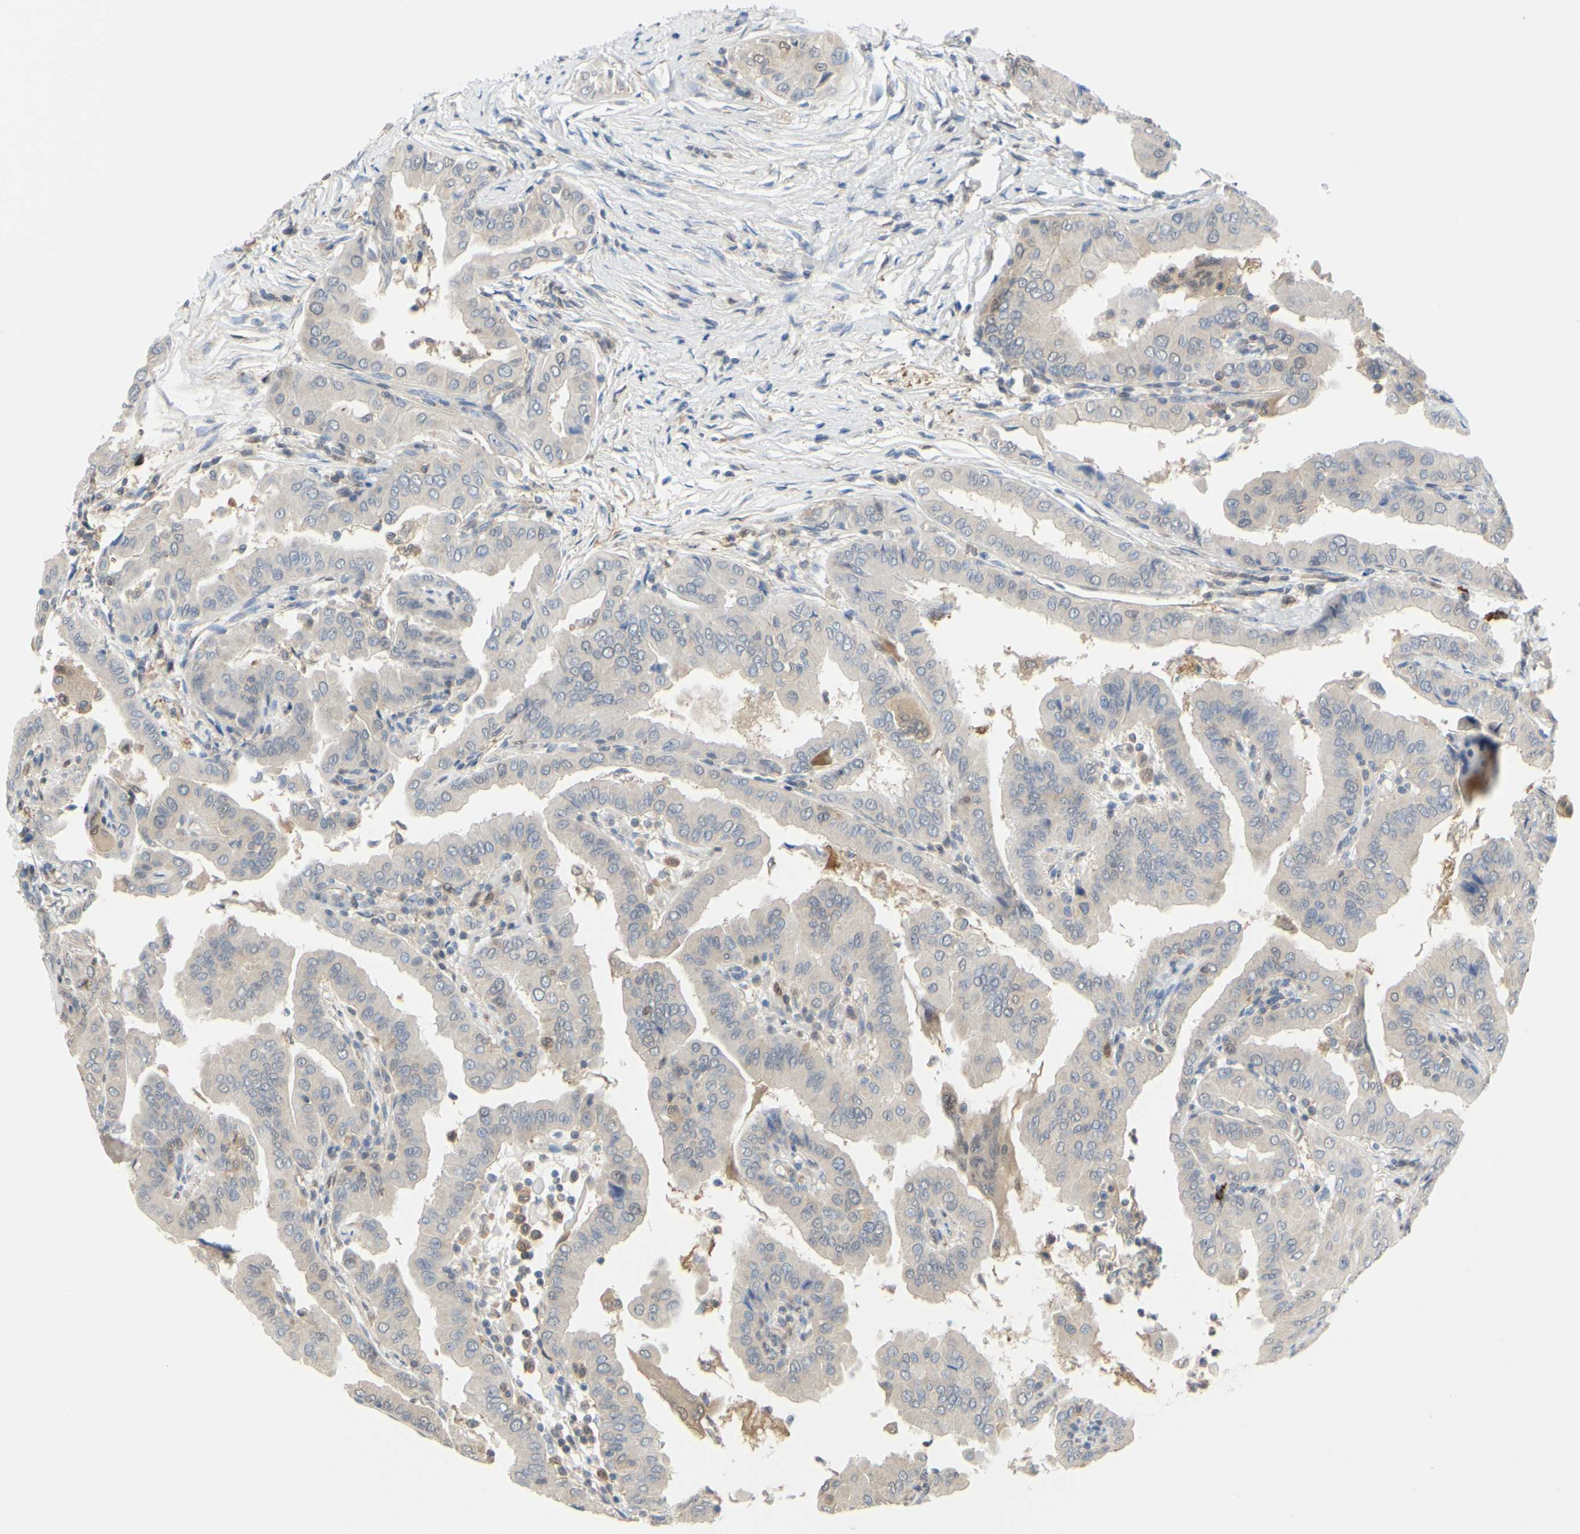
{"staining": {"intensity": "weak", "quantity": ">75%", "location": "cytoplasmic/membranous"}, "tissue": "thyroid cancer", "cell_type": "Tumor cells", "image_type": "cancer", "snomed": [{"axis": "morphology", "description": "Papillary adenocarcinoma, NOS"}, {"axis": "topography", "description": "Thyroid gland"}], "caption": "Weak cytoplasmic/membranous staining for a protein is identified in about >75% of tumor cells of thyroid papillary adenocarcinoma using immunohistochemistry (IHC).", "gene": "UPK3B", "patient": {"sex": "male", "age": 33}}